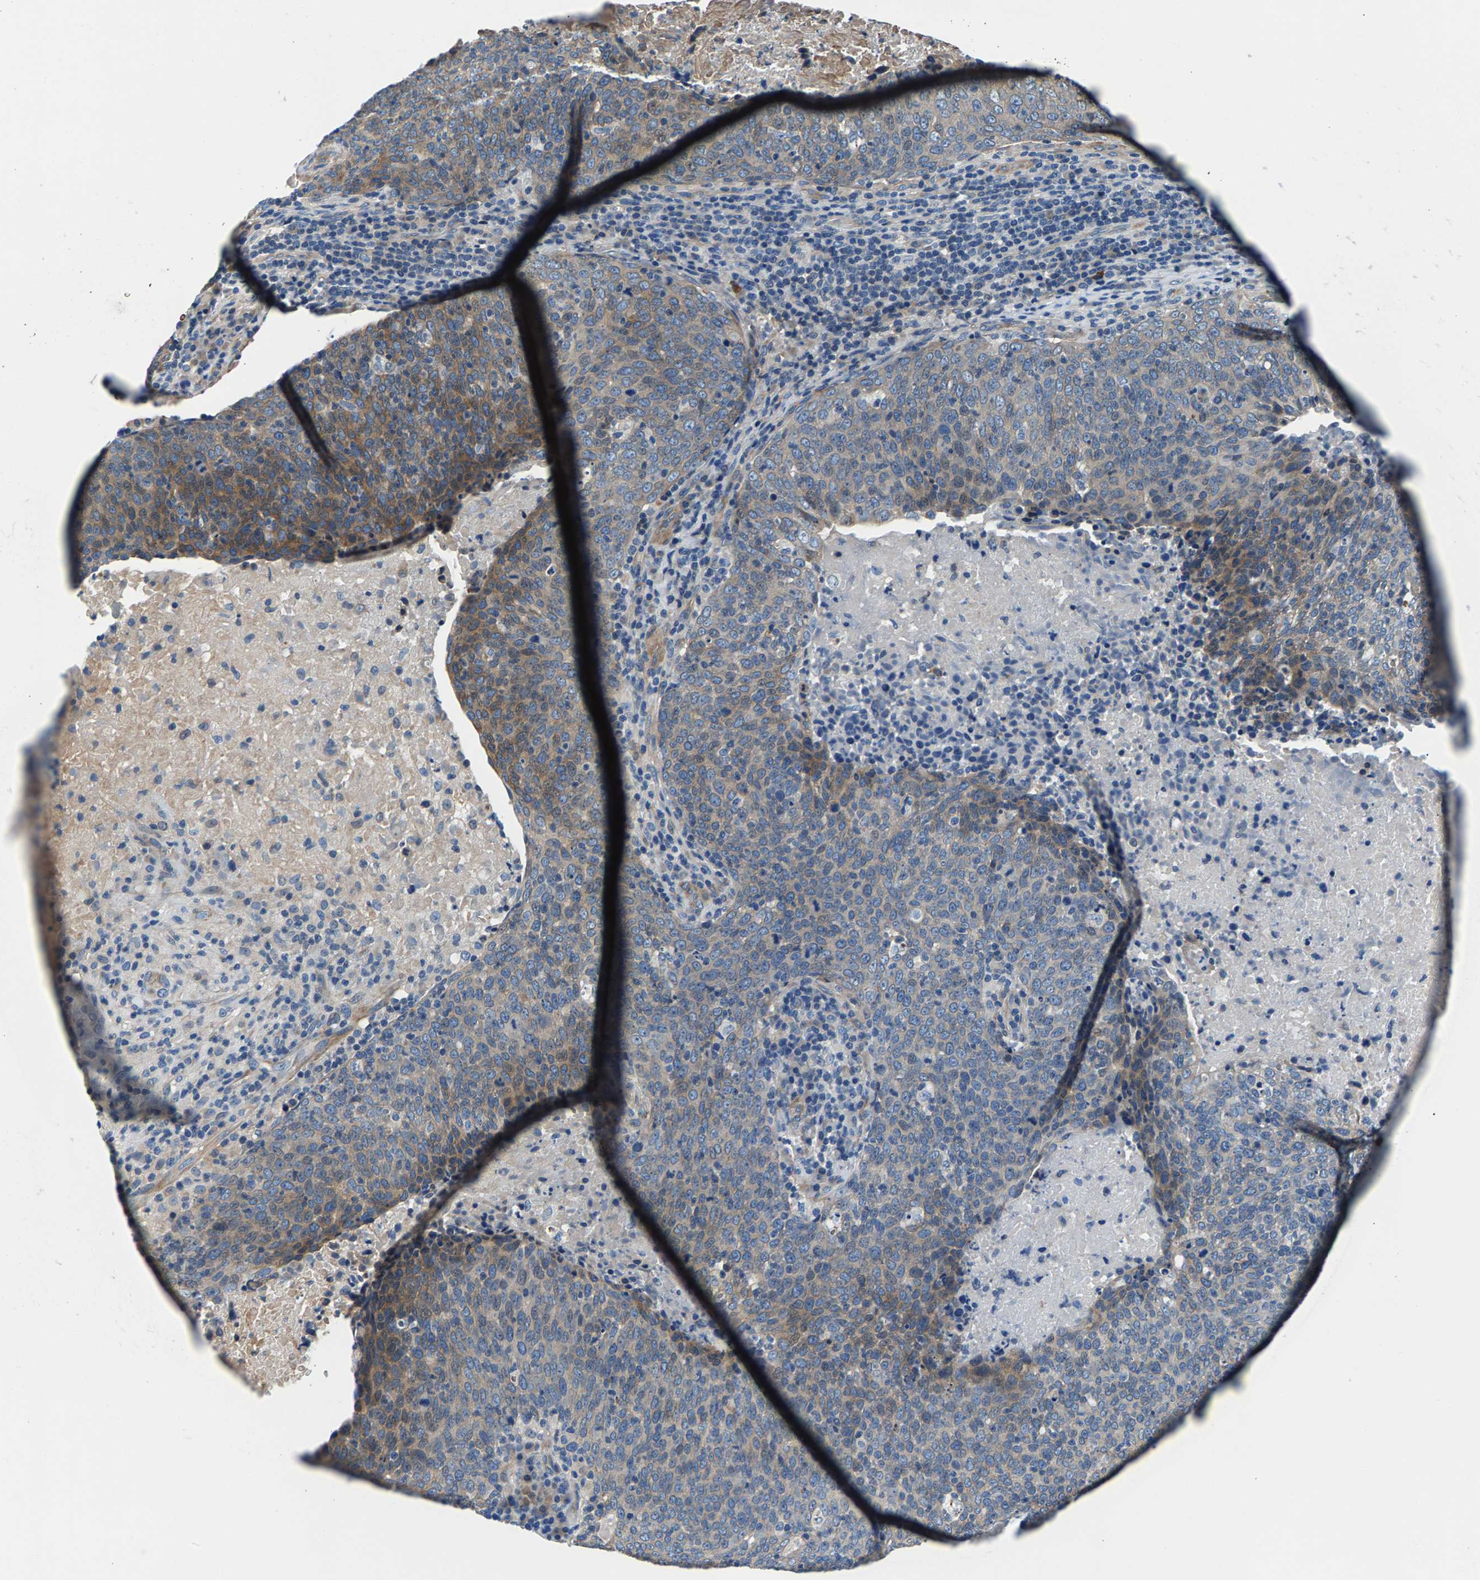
{"staining": {"intensity": "weak", "quantity": ">75%", "location": "cytoplasmic/membranous"}, "tissue": "head and neck cancer", "cell_type": "Tumor cells", "image_type": "cancer", "snomed": [{"axis": "morphology", "description": "Squamous cell carcinoma, NOS"}, {"axis": "morphology", "description": "Squamous cell carcinoma, metastatic, NOS"}, {"axis": "topography", "description": "Lymph node"}, {"axis": "topography", "description": "Head-Neck"}], "caption": "Human head and neck metastatic squamous cell carcinoma stained for a protein (brown) shows weak cytoplasmic/membranous positive expression in about >75% of tumor cells.", "gene": "CDRT4", "patient": {"sex": "male", "age": 62}}